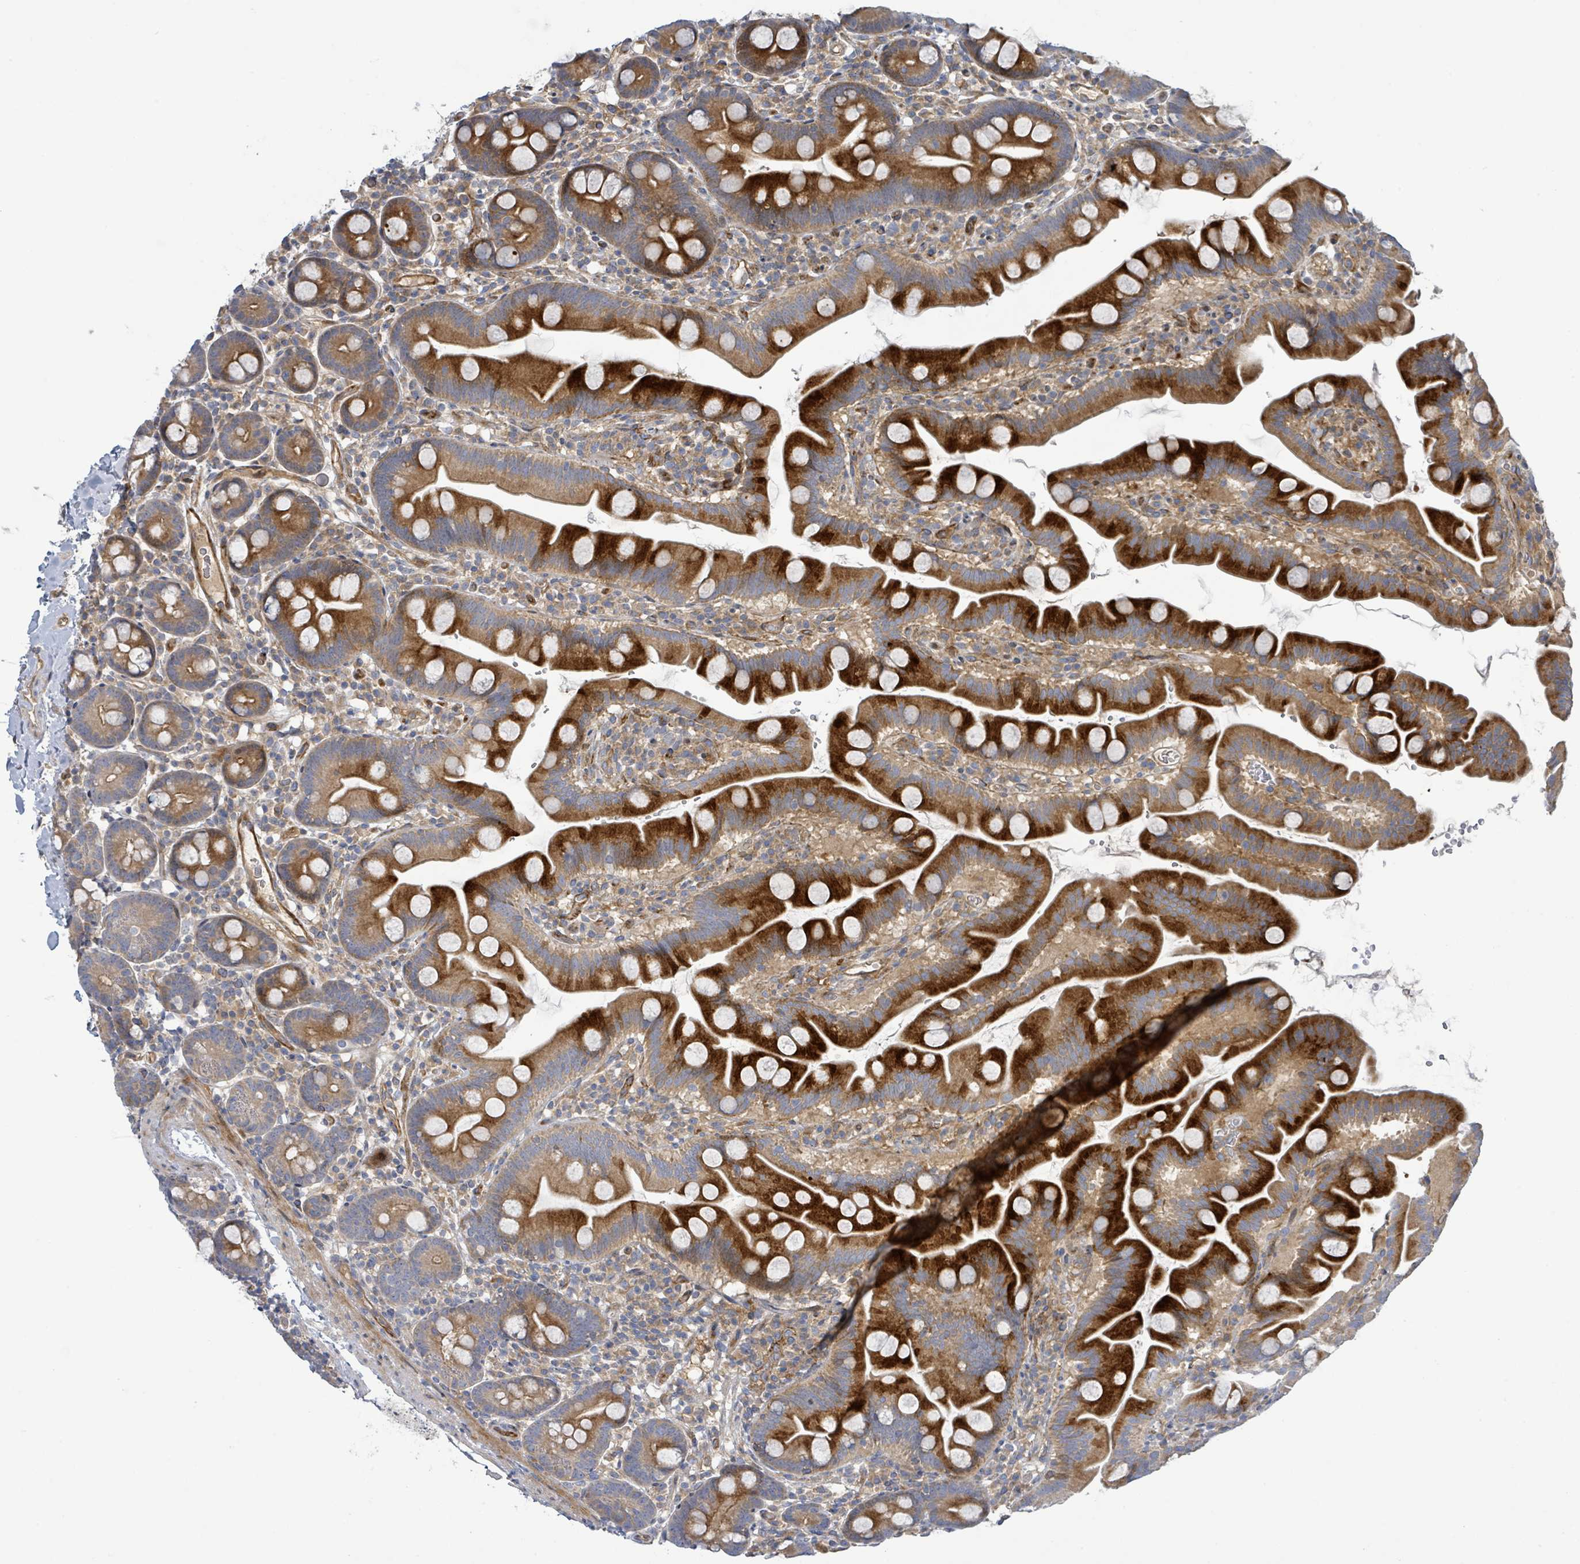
{"staining": {"intensity": "strong", "quantity": ">75%", "location": "cytoplasmic/membranous"}, "tissue": "small intestine", "cell_type": "Glandular cells", "image_type": "normal", "snomed": [{"axis": "morphology", "description": "Normal tissue, NOS"}, {"axis": "topography", "description": "Small intestine"}], "caption": "Benign small intestine demonstrates strong cytoplasmic/membranous staining in about >75% of glandular cells, visualized by immunohistochemistry.", "gene": "CFAP210", "patient": {"sex": "female", "age": 68}}